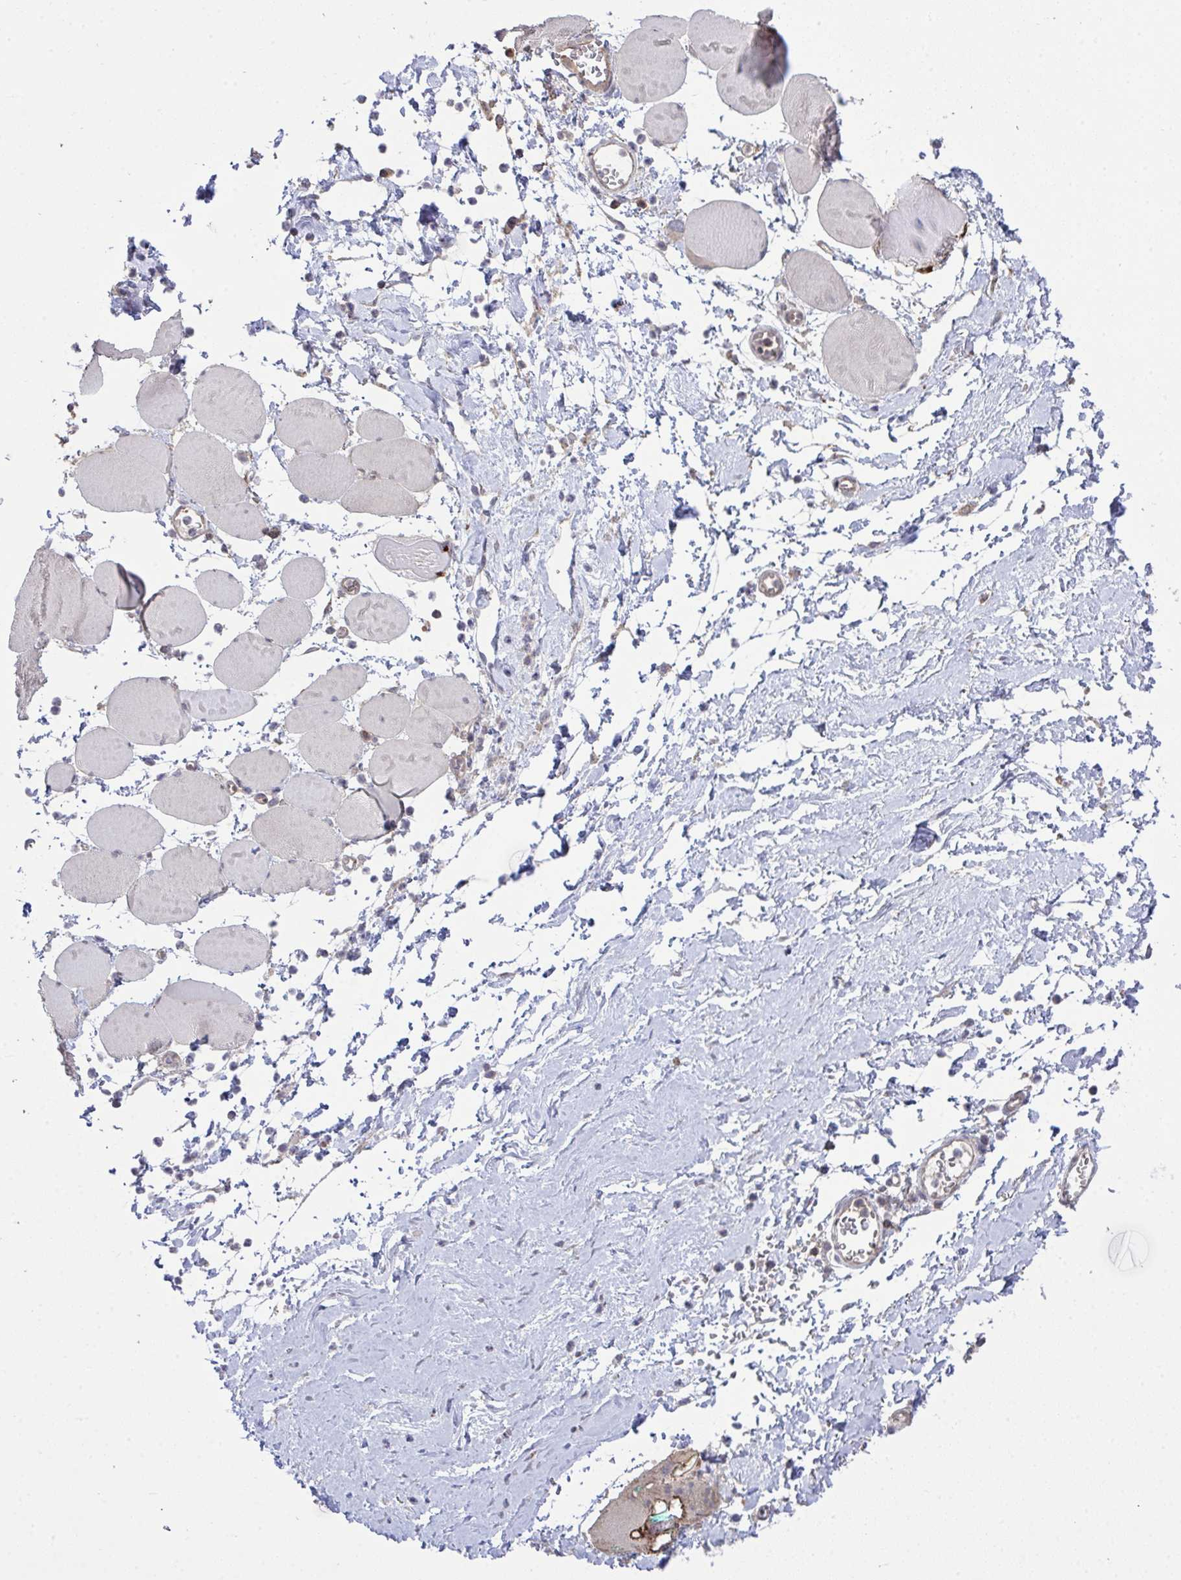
{"staining": {"intensity": "negative", "quantity": "none", "location": "none"}, "tissue": "skeletal muscle", "cell_type": "Myocytes", "image_type": "normal", "snomed": [{"axis": "morphology", "description": "Normal tissue, NOS"}, {"axis": "topography", "description": "Skeletal muscle"}], "caption": "This is a image of IHC staining of normal skeletal muscle, which shows no positivity in myocytes.", "gene": "PPM1H", "patient": {"sex": "female", "age": 75}}